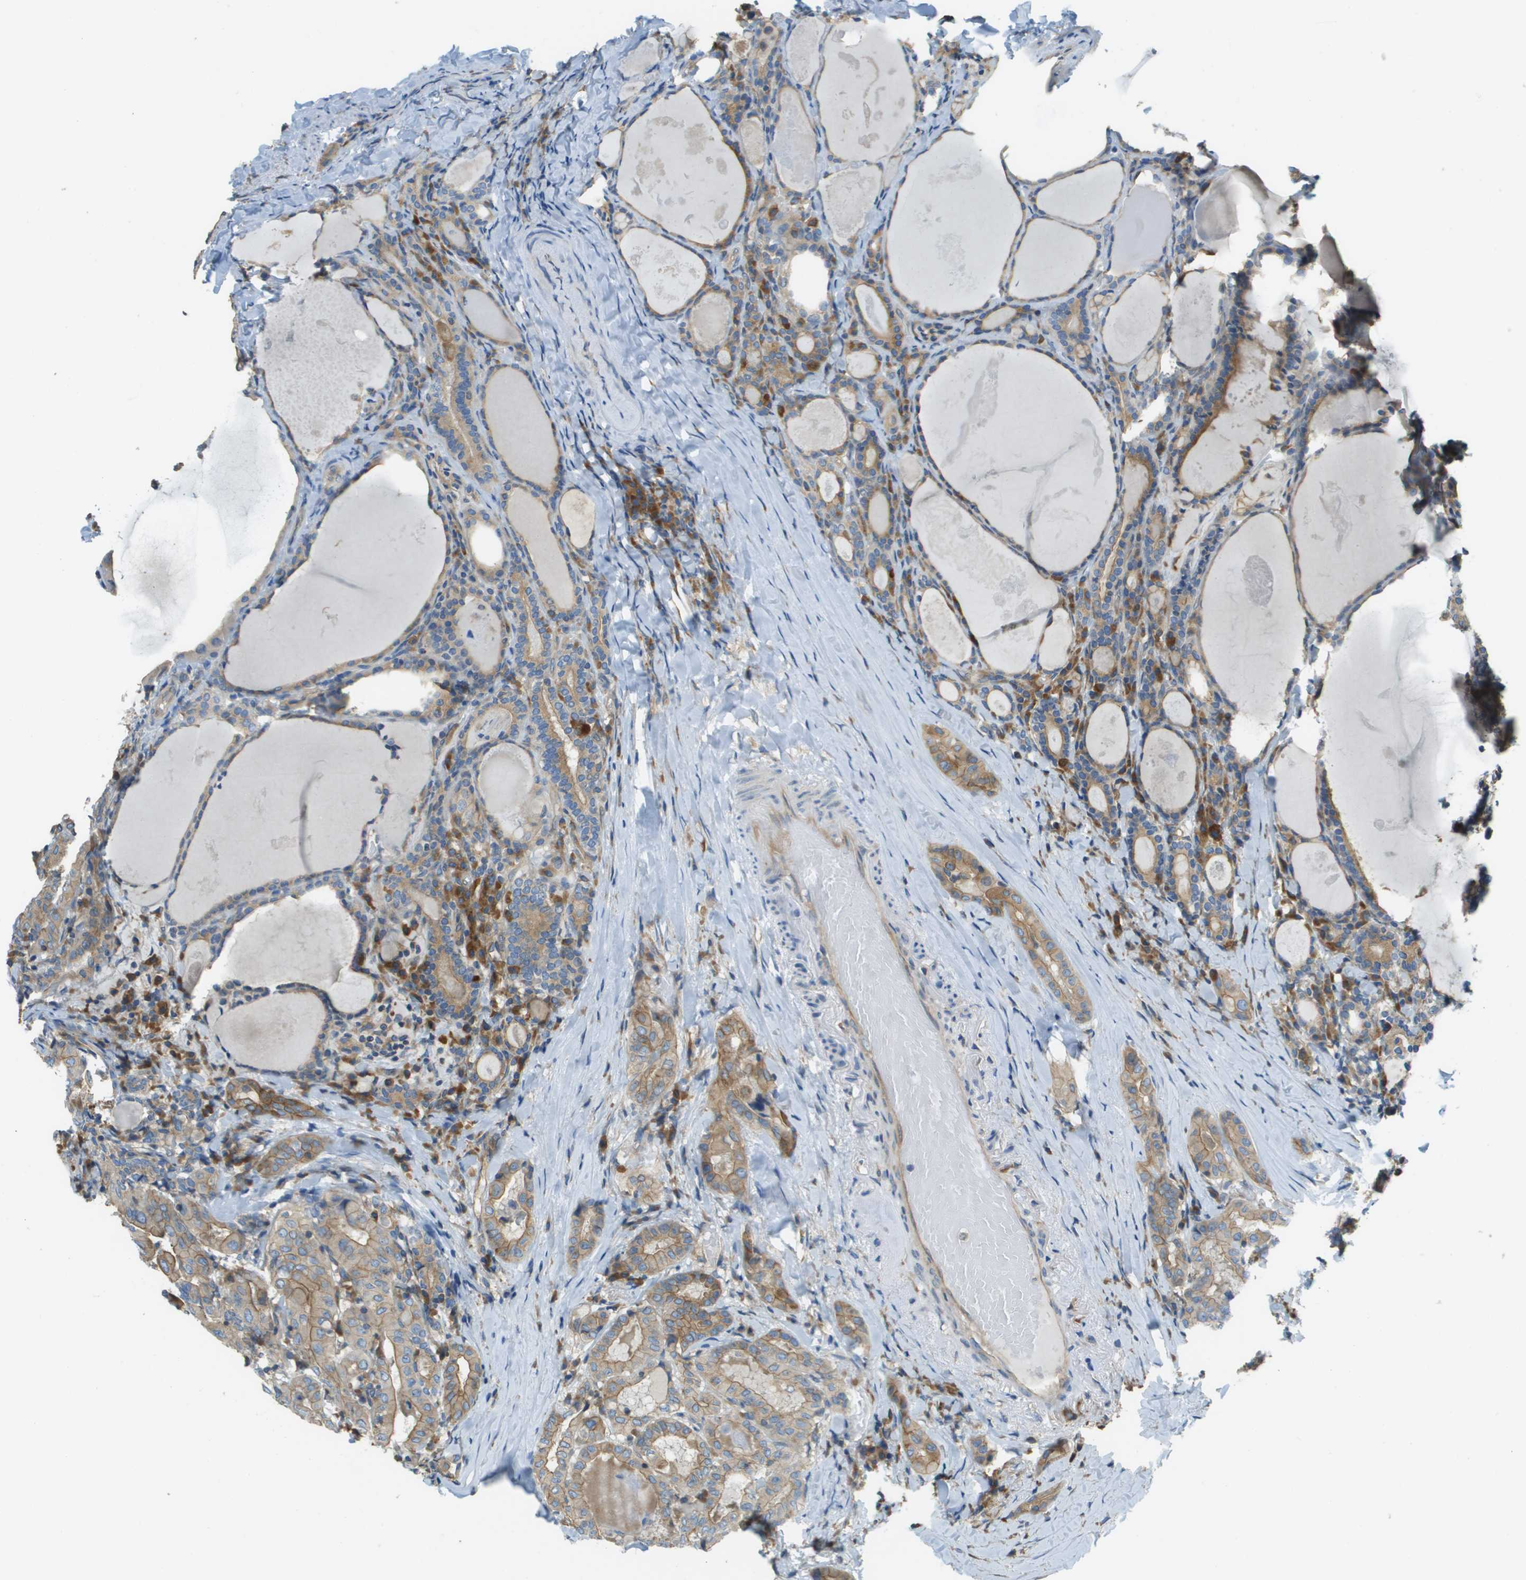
{"staining": {"intensity": "moderate", "quantity": ">75%", "location": "cytoplasmic/membranous"}, "tissue": "thyroid cancer", "cell_type": "Tumor cells", "image_type": "cancer", "snomed": [{"axis": "morphology", "description": "Papillary adenocarcinoma, NOS"}, {"axis": "topography", "description": "Thyroid gland"}], "caption": "A medium amount of moderate cytoplasmic/membranous positivity is identified in approximately >75% of tumor cells in thyroid papillary adenocarcinoma tissue. The staining was performed using DAB (3,3'-diaminobenzidine) to visualize the protein expression in brown, while the nuclei were stained in blue with hematoxylin (Magnification: 20x).", "gene": "DNAJB11", "patient": {"sex": "female", "age": 42}}